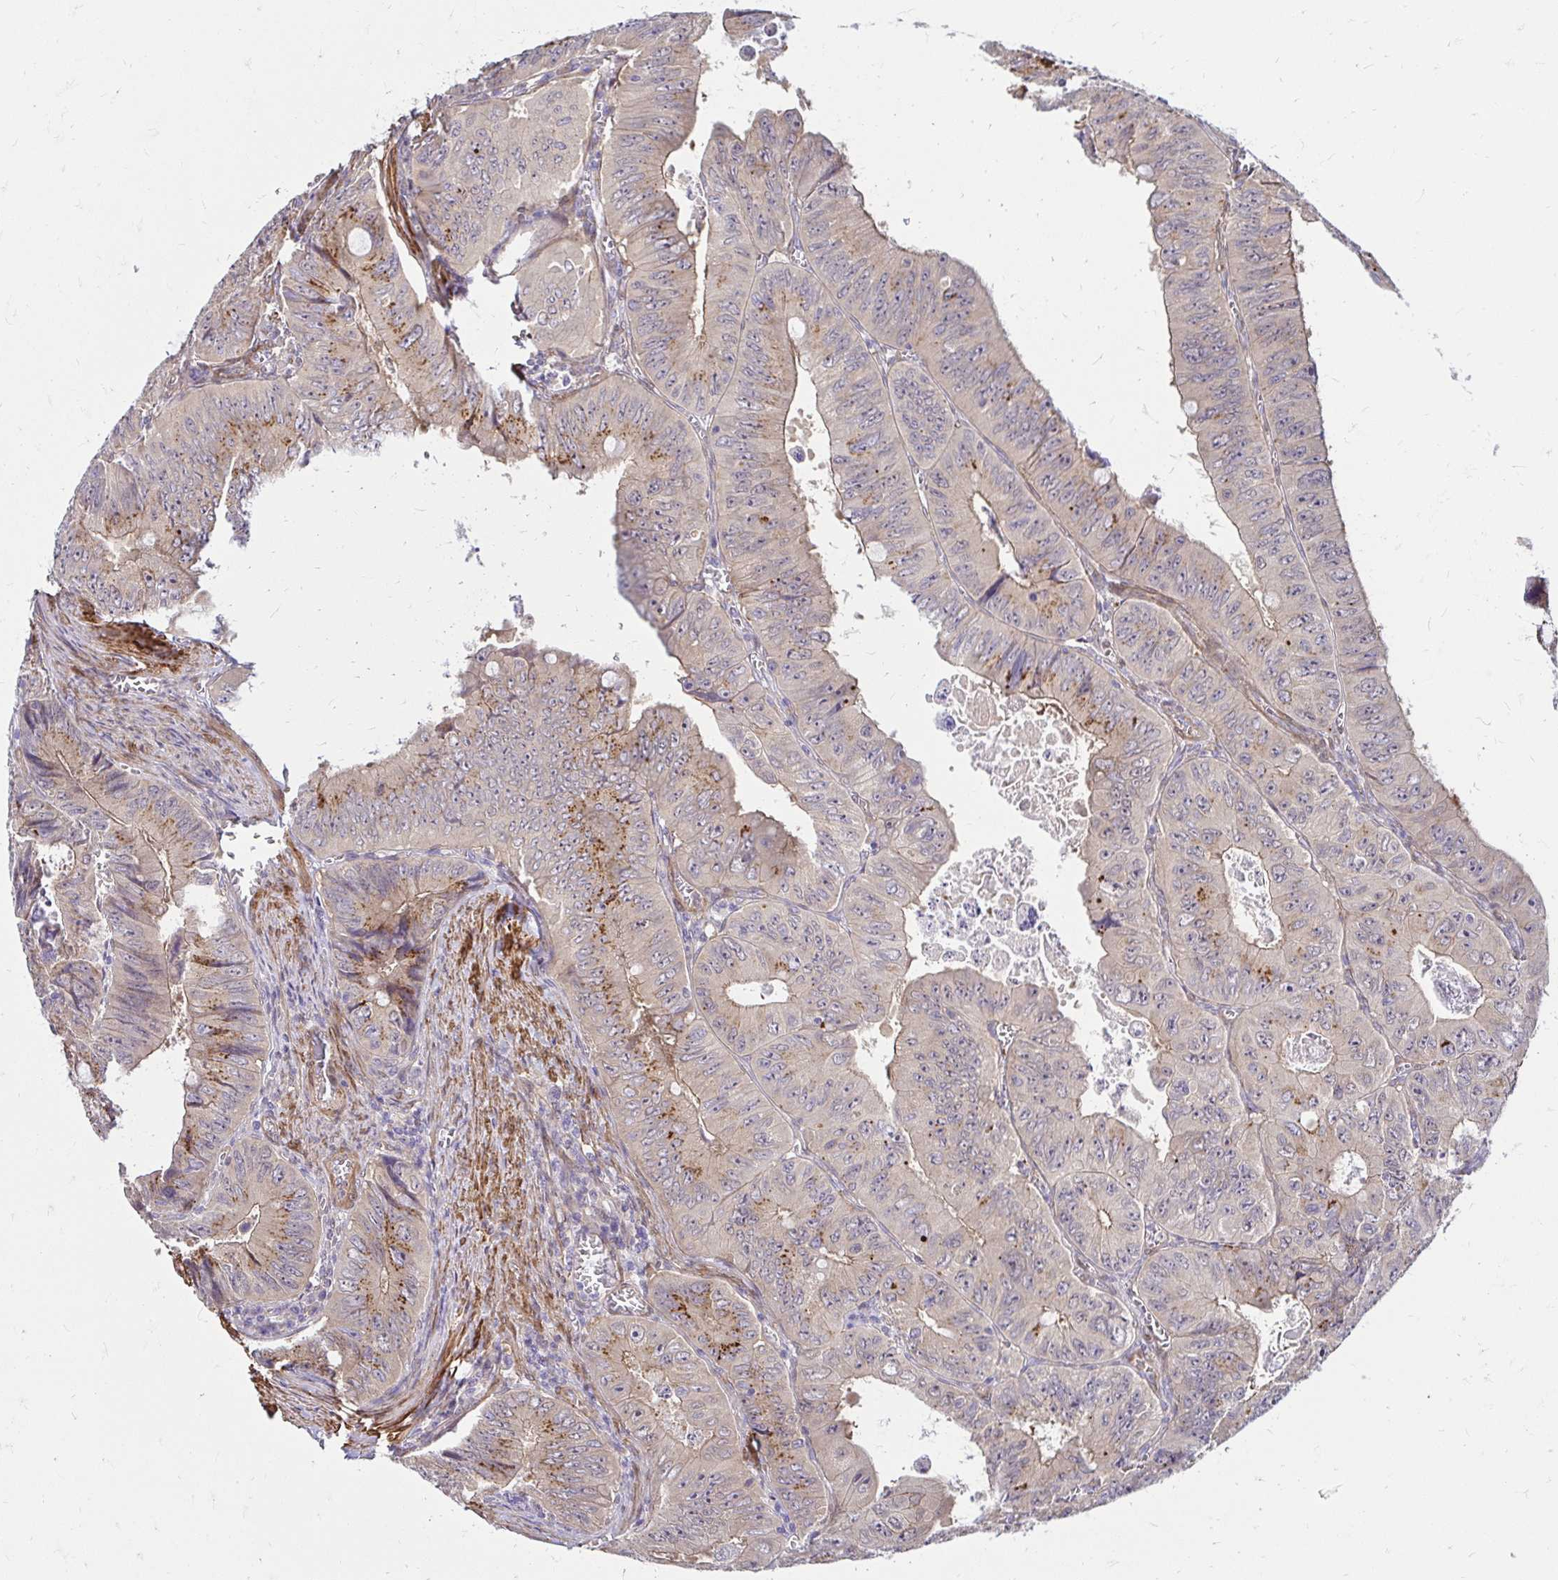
{"staining": {"intensity": "moderate", "quantity": "<25%", "location": "cytoplasmic/membranous"}, "tissue": "colorectal cancer", "cell_type": "Tumor cells", "image_type": "cancer", "snomed": [{"axis": "morphology", "description": "Adenocarcinoma, NOS"}, {"axis": "topography", "description": "Colon"}], "caption": "Immunohistochemistry (IHC) photomicrograph of neoplastic tissue: human colorectal cancer (adenocarcinoma) stained using immunohistochemistry reveals low levels of moderate protein expression localized specifically in the cytoplasmic/membranous of tumor cells, appearing as a cytoplasmic/membranous brown color.", "gene": "YAP1", "patient": {"sex": "female", "age": 84}}